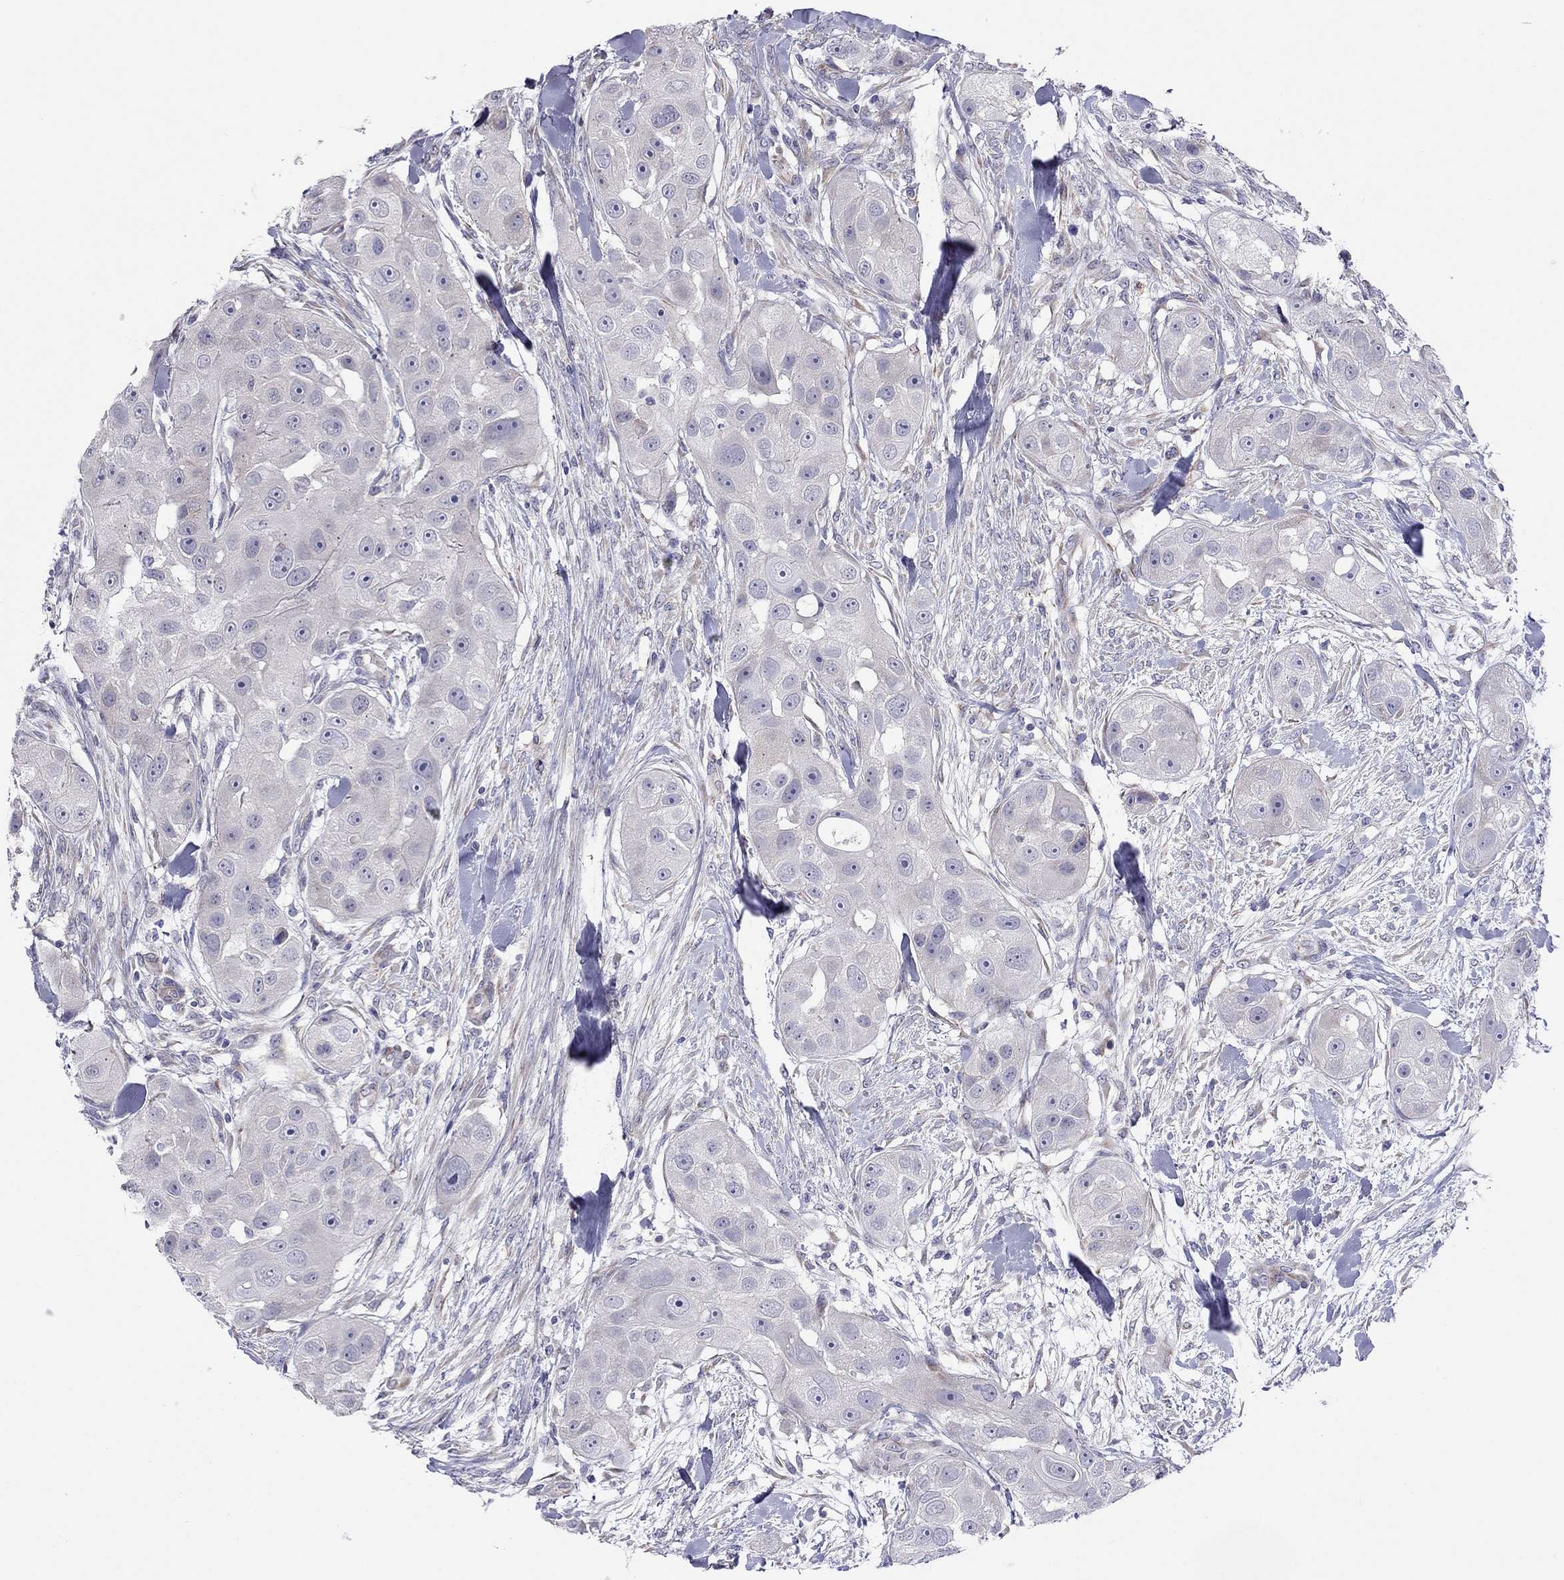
{"staining": {"intensity": "negative", "quantity": "none", "location": "none"}, "tissue": "head and neck cancer", "cell_type": "Tumor cells", "image_type": "cancer", "snomed": [{"axis": "morphology", "description": "Squamous cell carcinoma, NOS"}, {"axis": "topography", "description": "Head-Neck"}], "caption": "This is an immunohistochemistry (IHC) image of human squamous cell carcinoma (head and neck). There is no expression in tumor cells.", "gene": "SPINT4", "patient": {"sex": "male", "age": 51}}